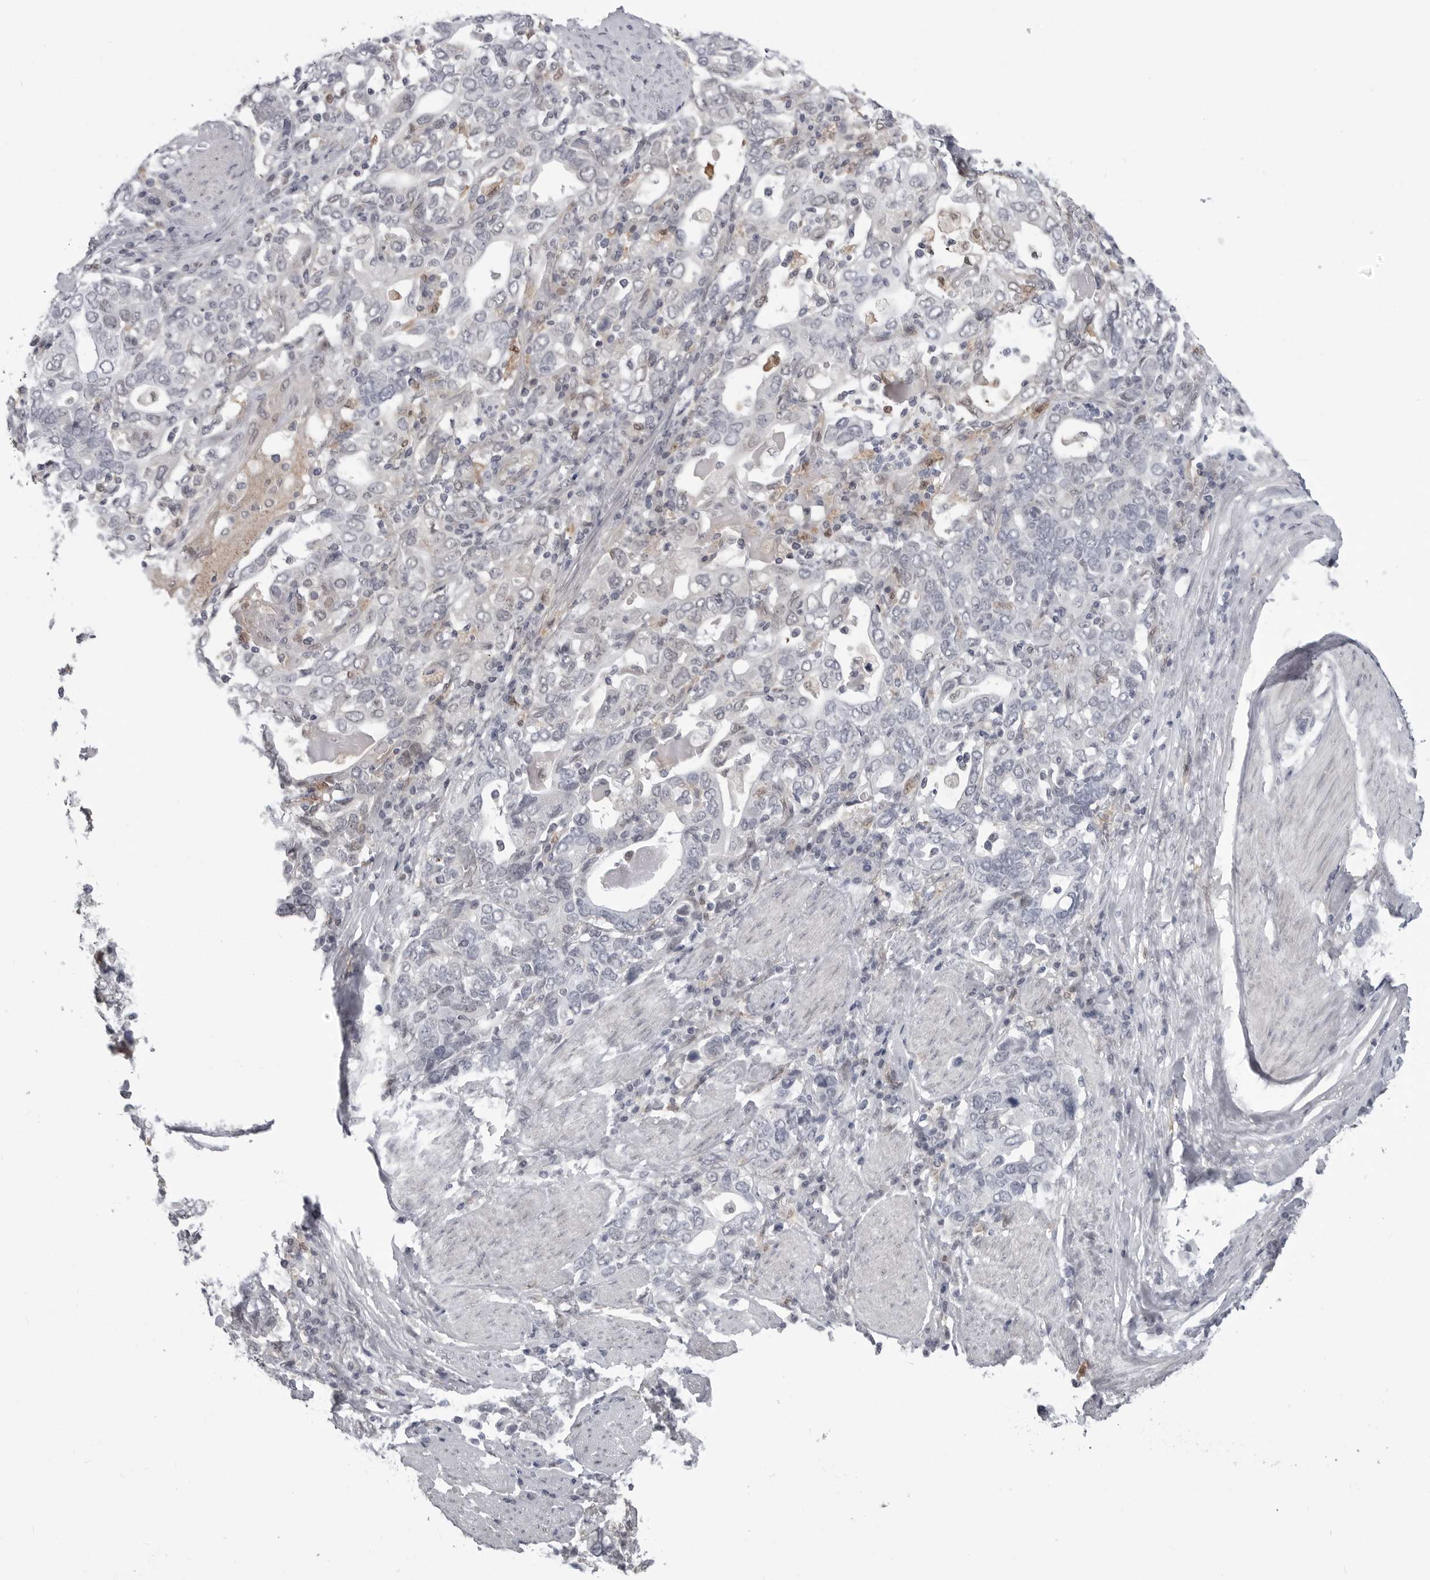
{"staining": {"intensity": "negative", "quantity": "none", "location": "none"}, "tissue": "stomach cancer", "cell_type": "Tumor cells", "image_type": "cancer", "snomed": [{"axis": "morphology", "description": "Adenocarcinoma, NOS"}, {"axis": "topography", "description": "Stomach, upper"}], "caption": "This is a histopathology image of immunohistochemistry (IHC) staining of stomach cancer, which shows no positivity in tumor cells.", "gene": "PNPO", "patient": {"sex": "male", "age": 62}}